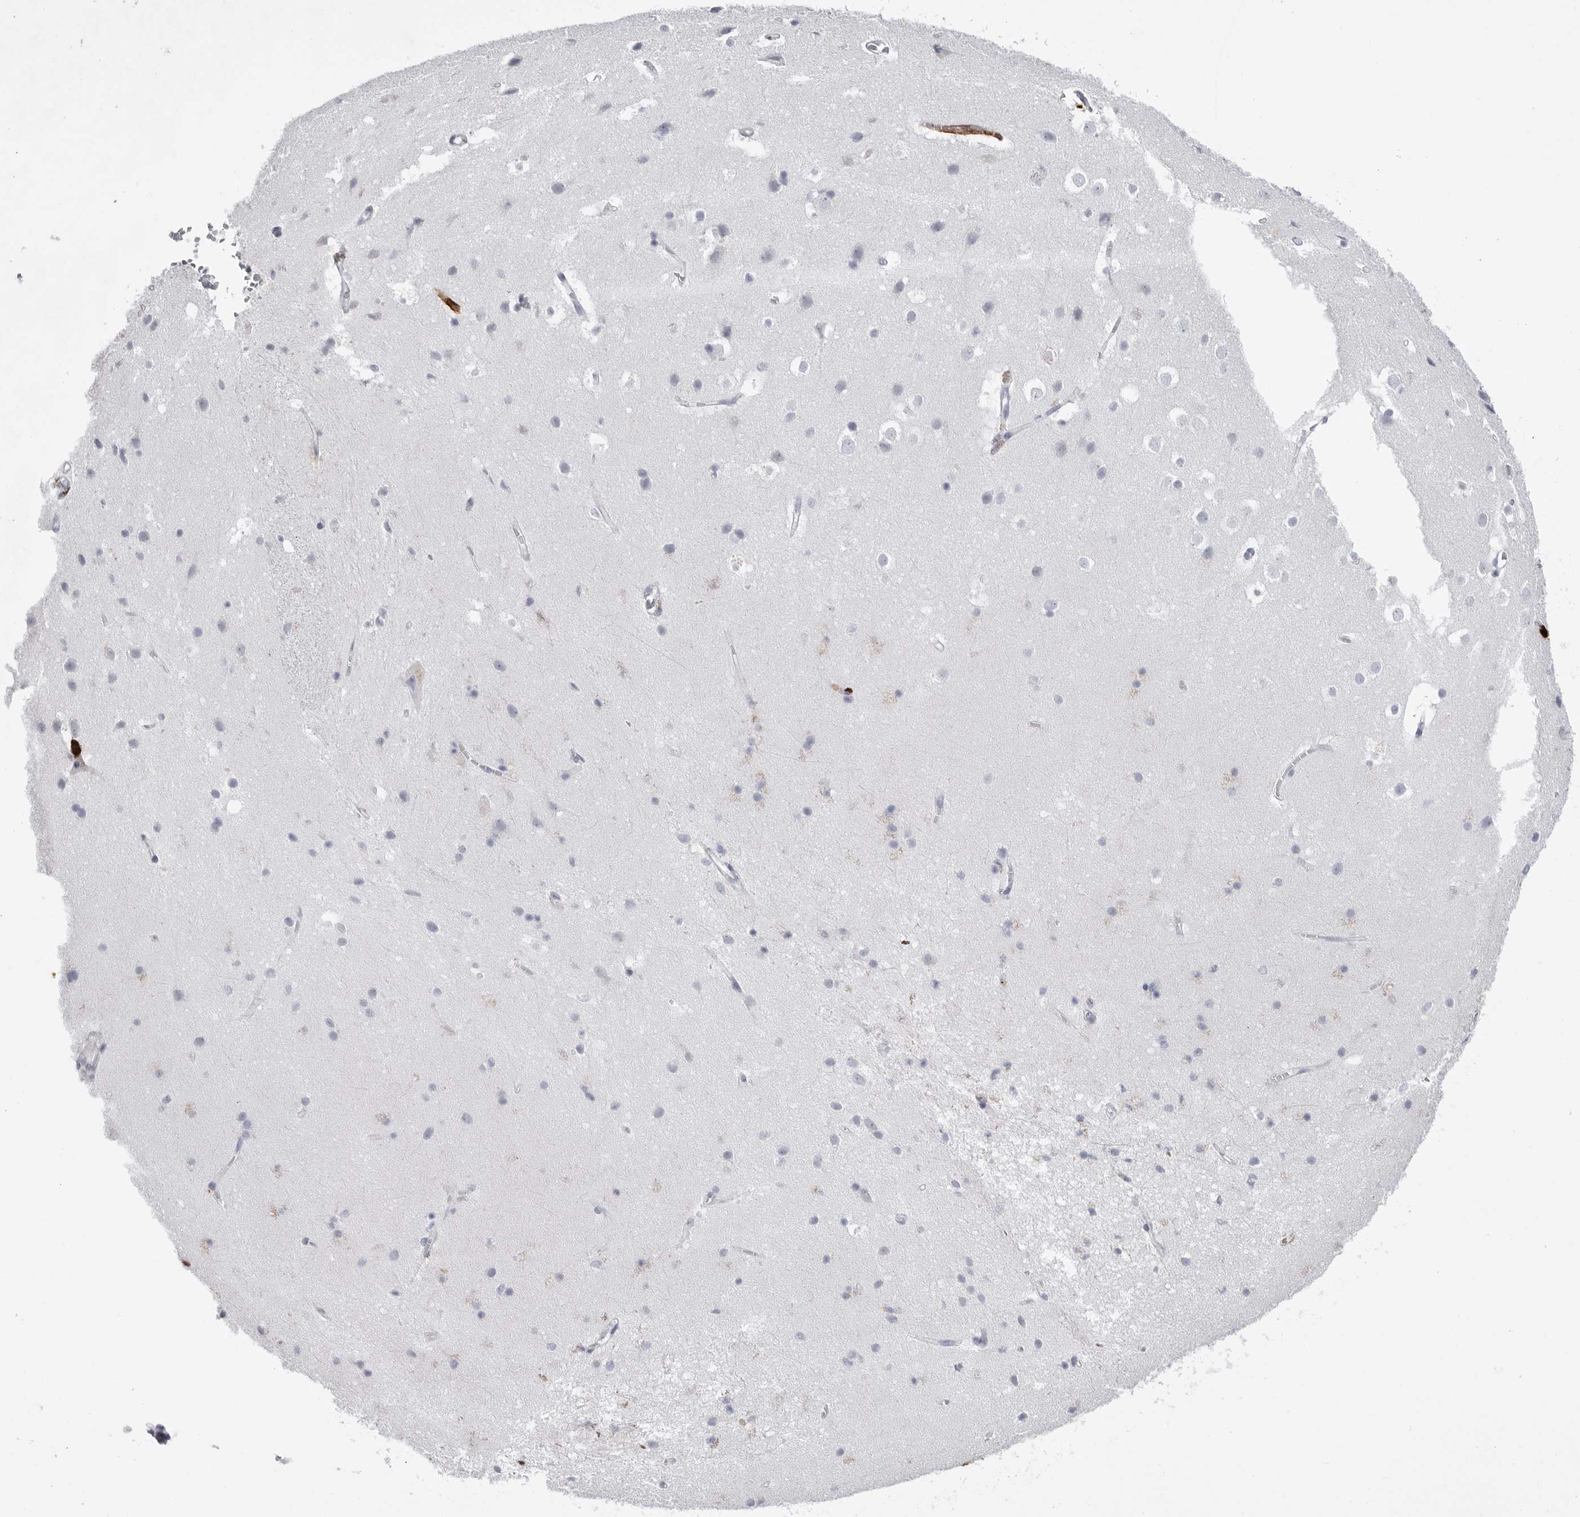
{"staining": {"intensity": "negative", "quantity": "none", "location": "none"}, "tissue": "cerebral cortex", "cell_type": "Endothelial cells", "image_type": "normal", "snomed": [{"axis": "morphology", "description": "Normal tissue, NOS"}, {"axis": "topography", "description": "Cerebral cortex"}], "caption": "Histopathology image shows no significant protein staining in endothelial cells of benign cerebral cortex. The staining was performed using DAB to visualize the protein expression in brown, while the nuclei were stained in blue with hematoxylin (Magnification: 20x).", "gene": "CYB561D1", "patient": {"sex": "male", "age": 54}}